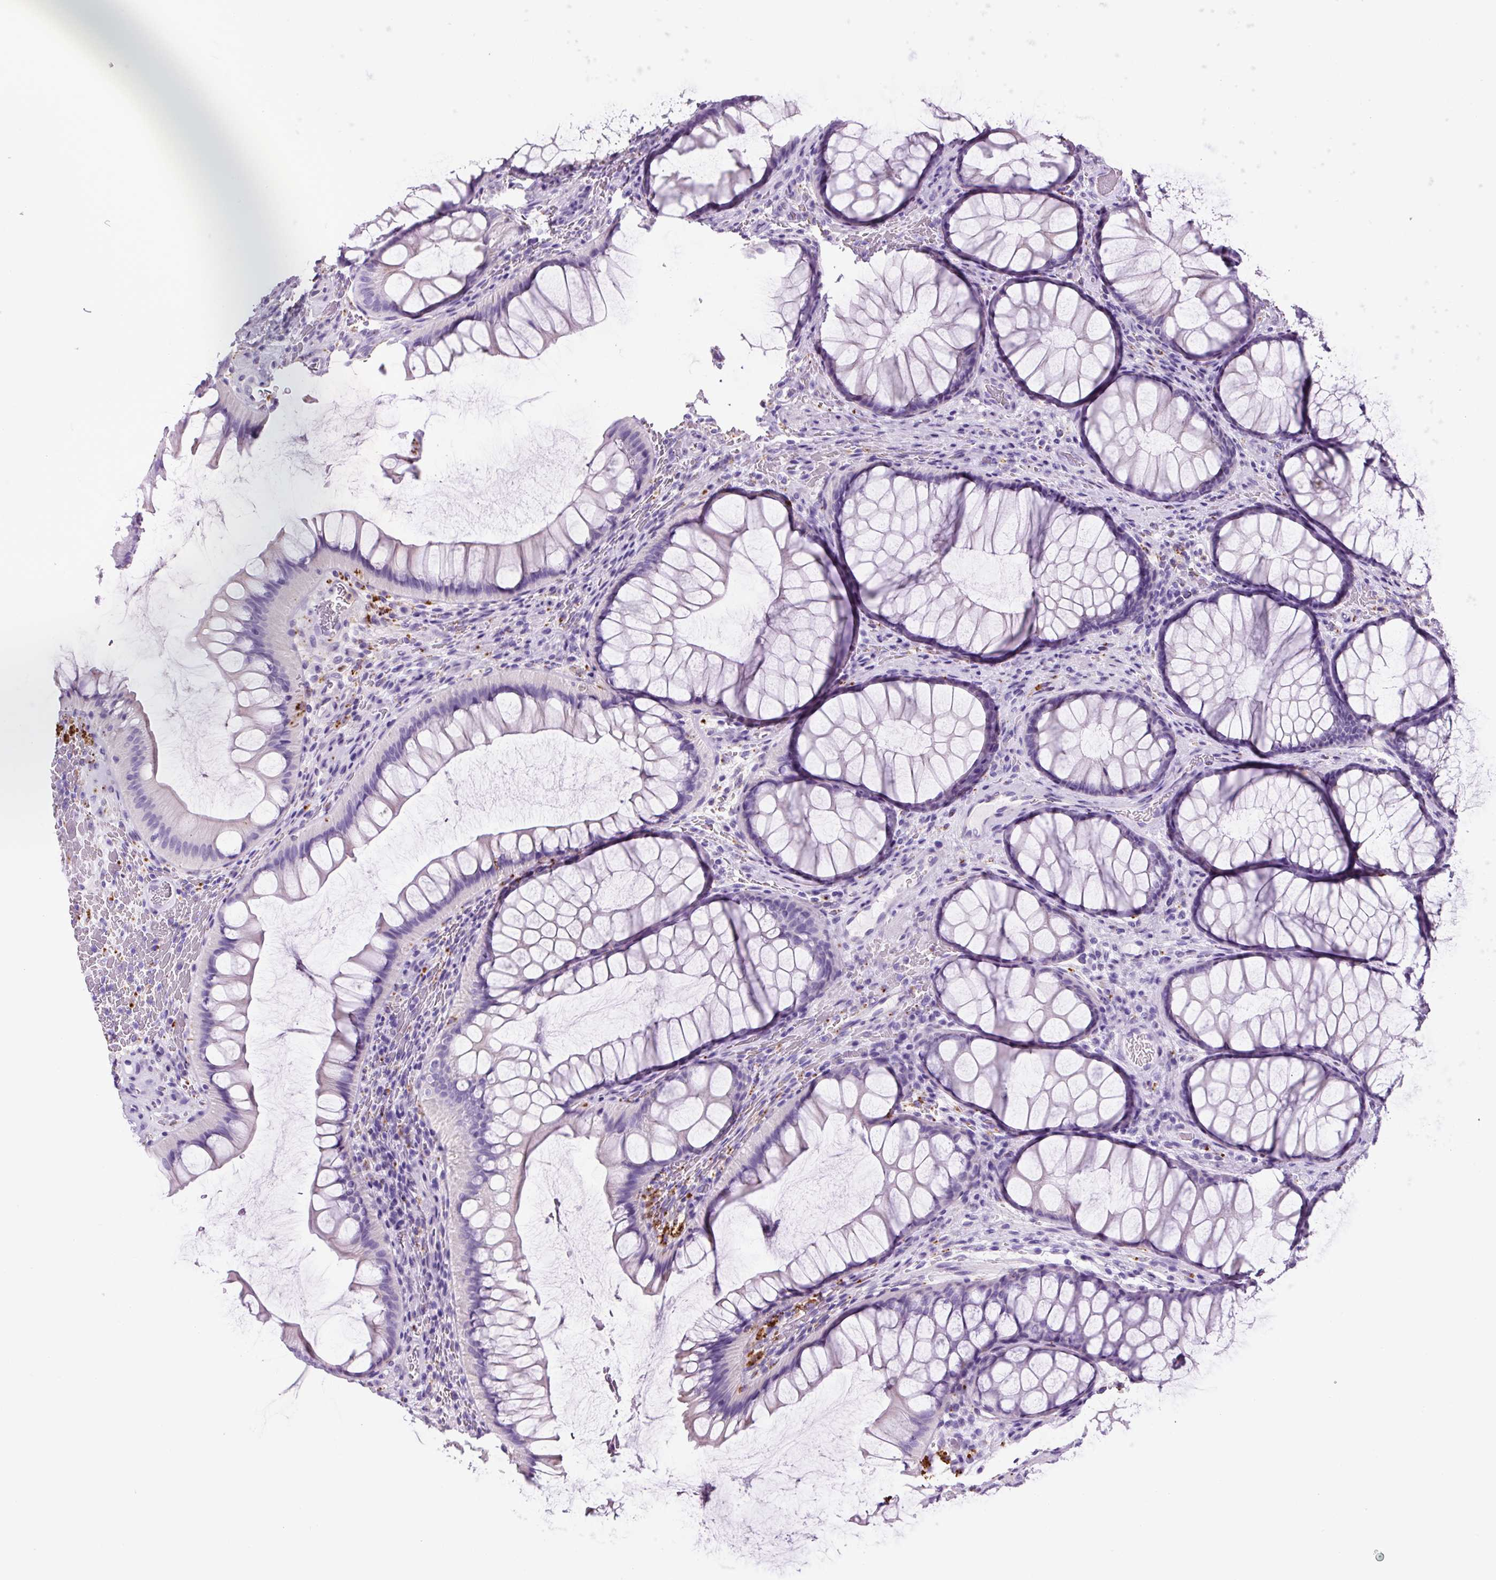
{"staining": {"intensity": "negative", "quantity": "none", "location": "none"}, "tissue": "colon", "cell_type": "Endothelial cells", "image_type": "normal", "snomed": [{"axis": "morphology", "description": "Normal tissue, NOS"}, {"axis": "topography", "description": "Colon"}], "caption": "Endothelial cells are negative for brown protein staining in normal colon. (Stains: DAB (3,3'-diaminobenzidine) immunohistochemistry with hematoxylin counter stain, Microscopy: brightfield microscopy at high magnification).", "gene": "LCN10", "patient": {"sex": "female", "age": 82}}